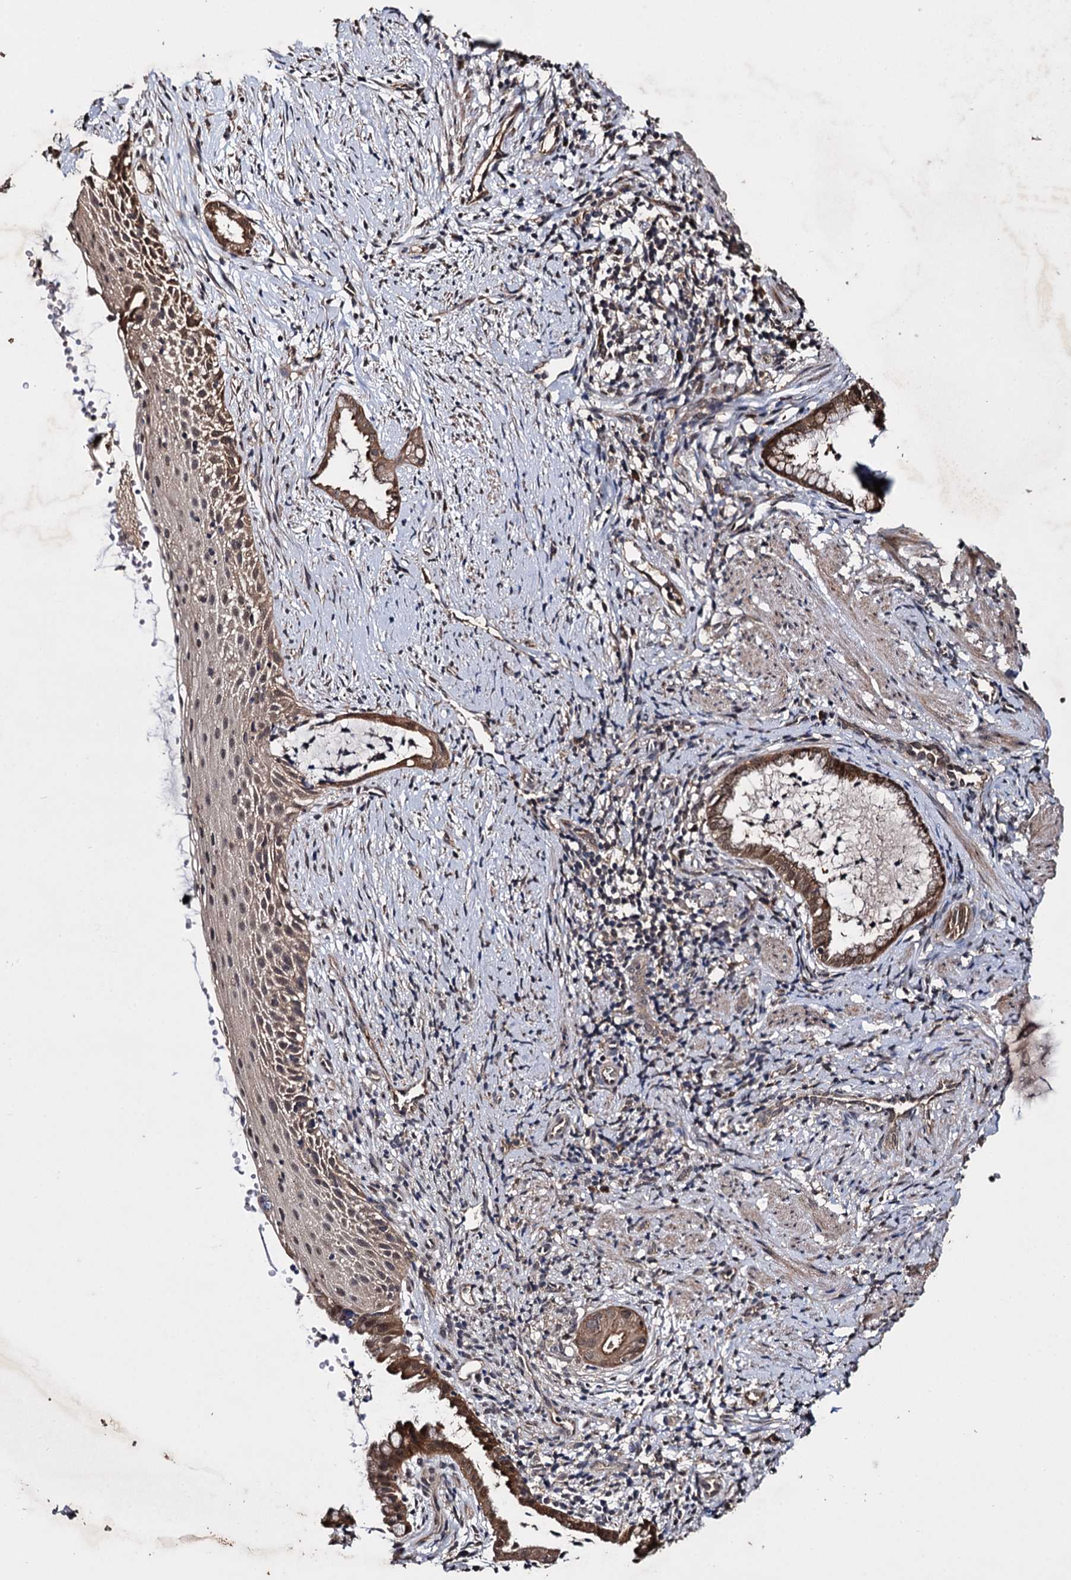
{"staining": {"intensity": "moderate", "quantity": "25%-75%", "location": "cytoplasmic/membranous"}, "tissue": "cervix", "cell_type": "Glandular cells", "image_type": "normal", "snomed": [{"axis": "morphology", "description": "Normal tissue, NOS"}, {"axis": "topography", "description": "Cervix"}], "caption": "This micrograph shows benign cervix stained with immunohistochemistry to label a protein in brown. The cytoplasmic/membranous of glandular cells show moderate positivity for the protein. Nuclei are counter-stained blue.", "gene": "SLC46A3", "patient": {"sex": "female", "age": 36}}